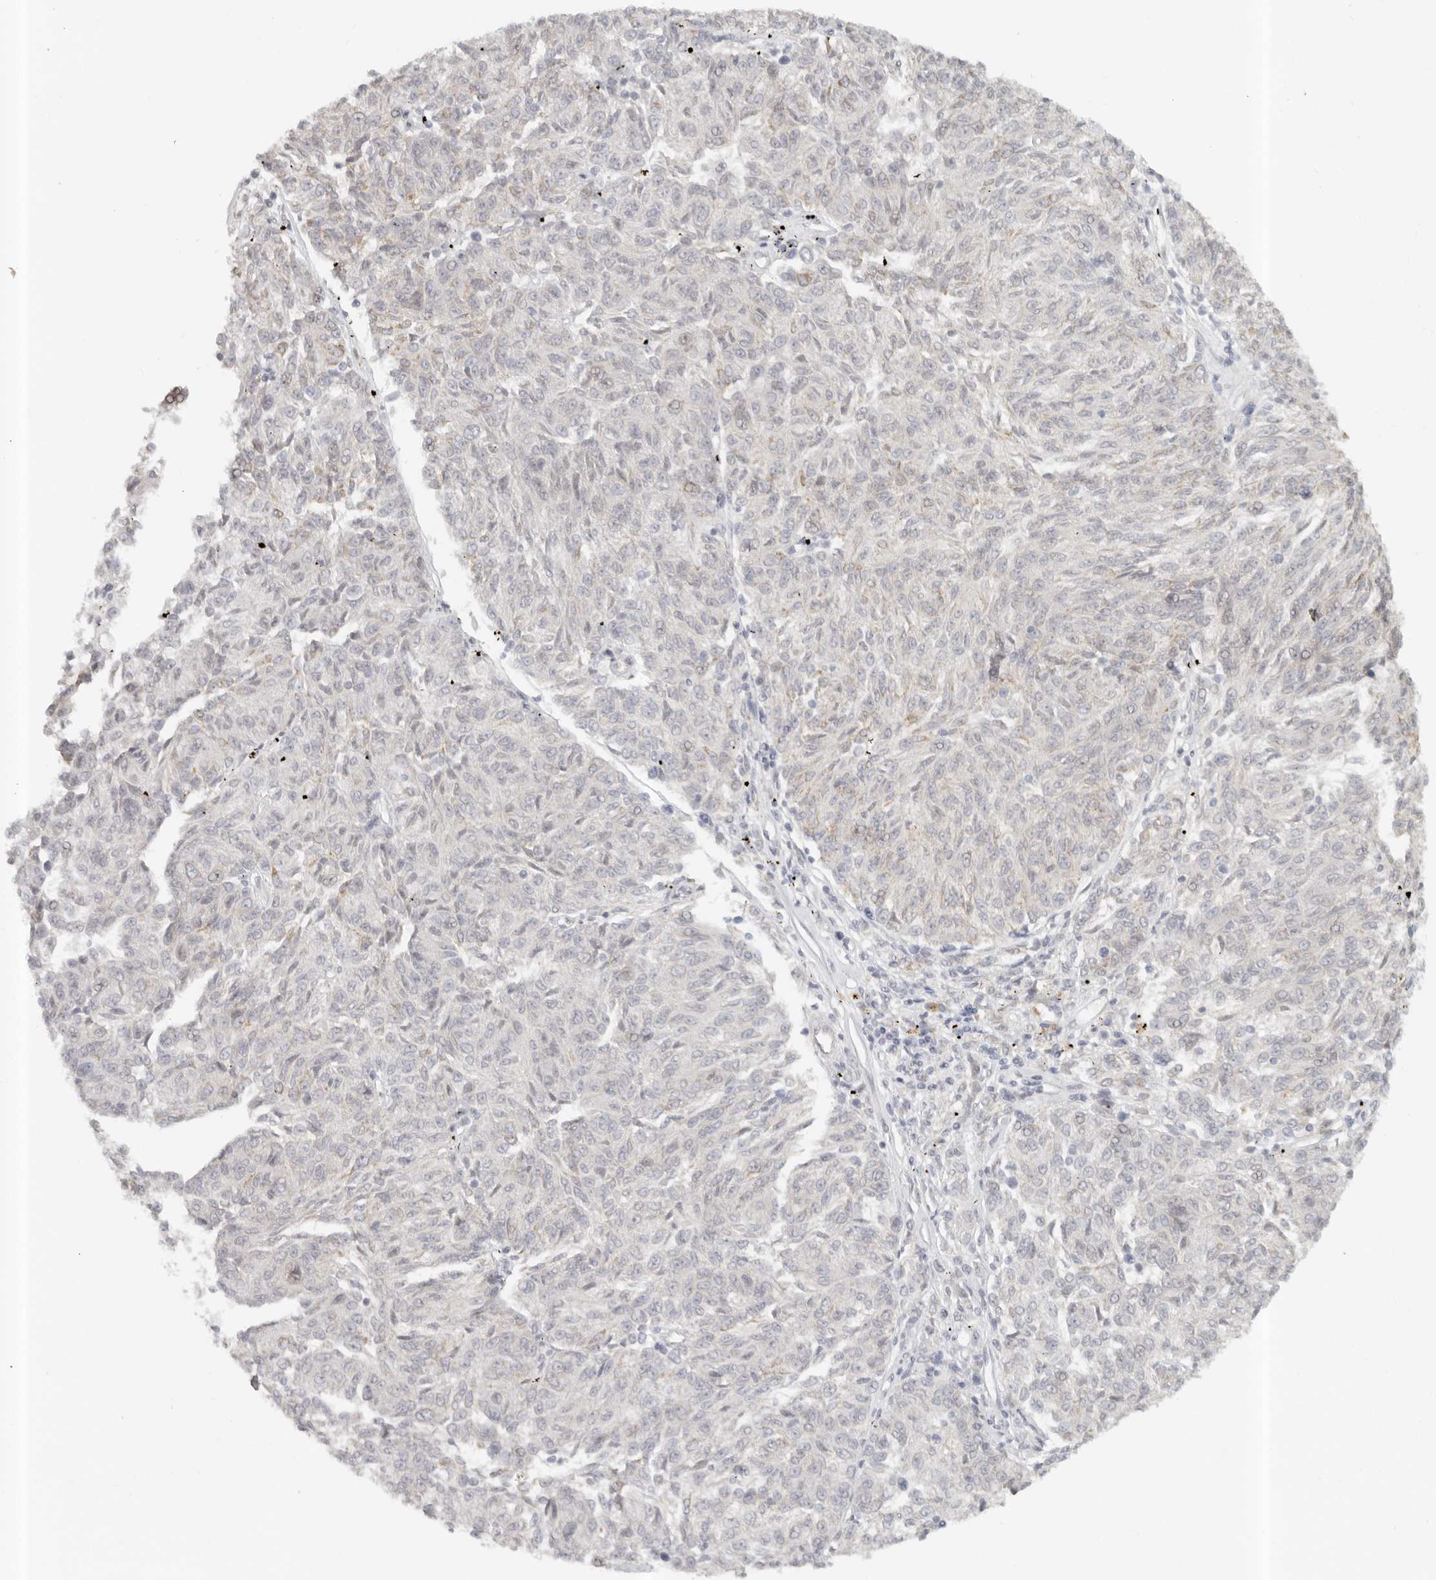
{"staining": {"intensity": "weak", "quantity": "<25%", "location": "cytoplasmic/membranous"}, "tissue": "melanoma", "cell_type": "Tumor cells", "image_type": "cancer", "snomed": [{"axis": "morphology", "description": "Malignant melanoma, NOS"}, {"axis": "topography", "description": "Skin"}], "caption": "A photomicrograph of human melanoma is negative for staining in tumor cells.", "gene": "KDF1", "patient": {"sex": "female", "age": 72}}